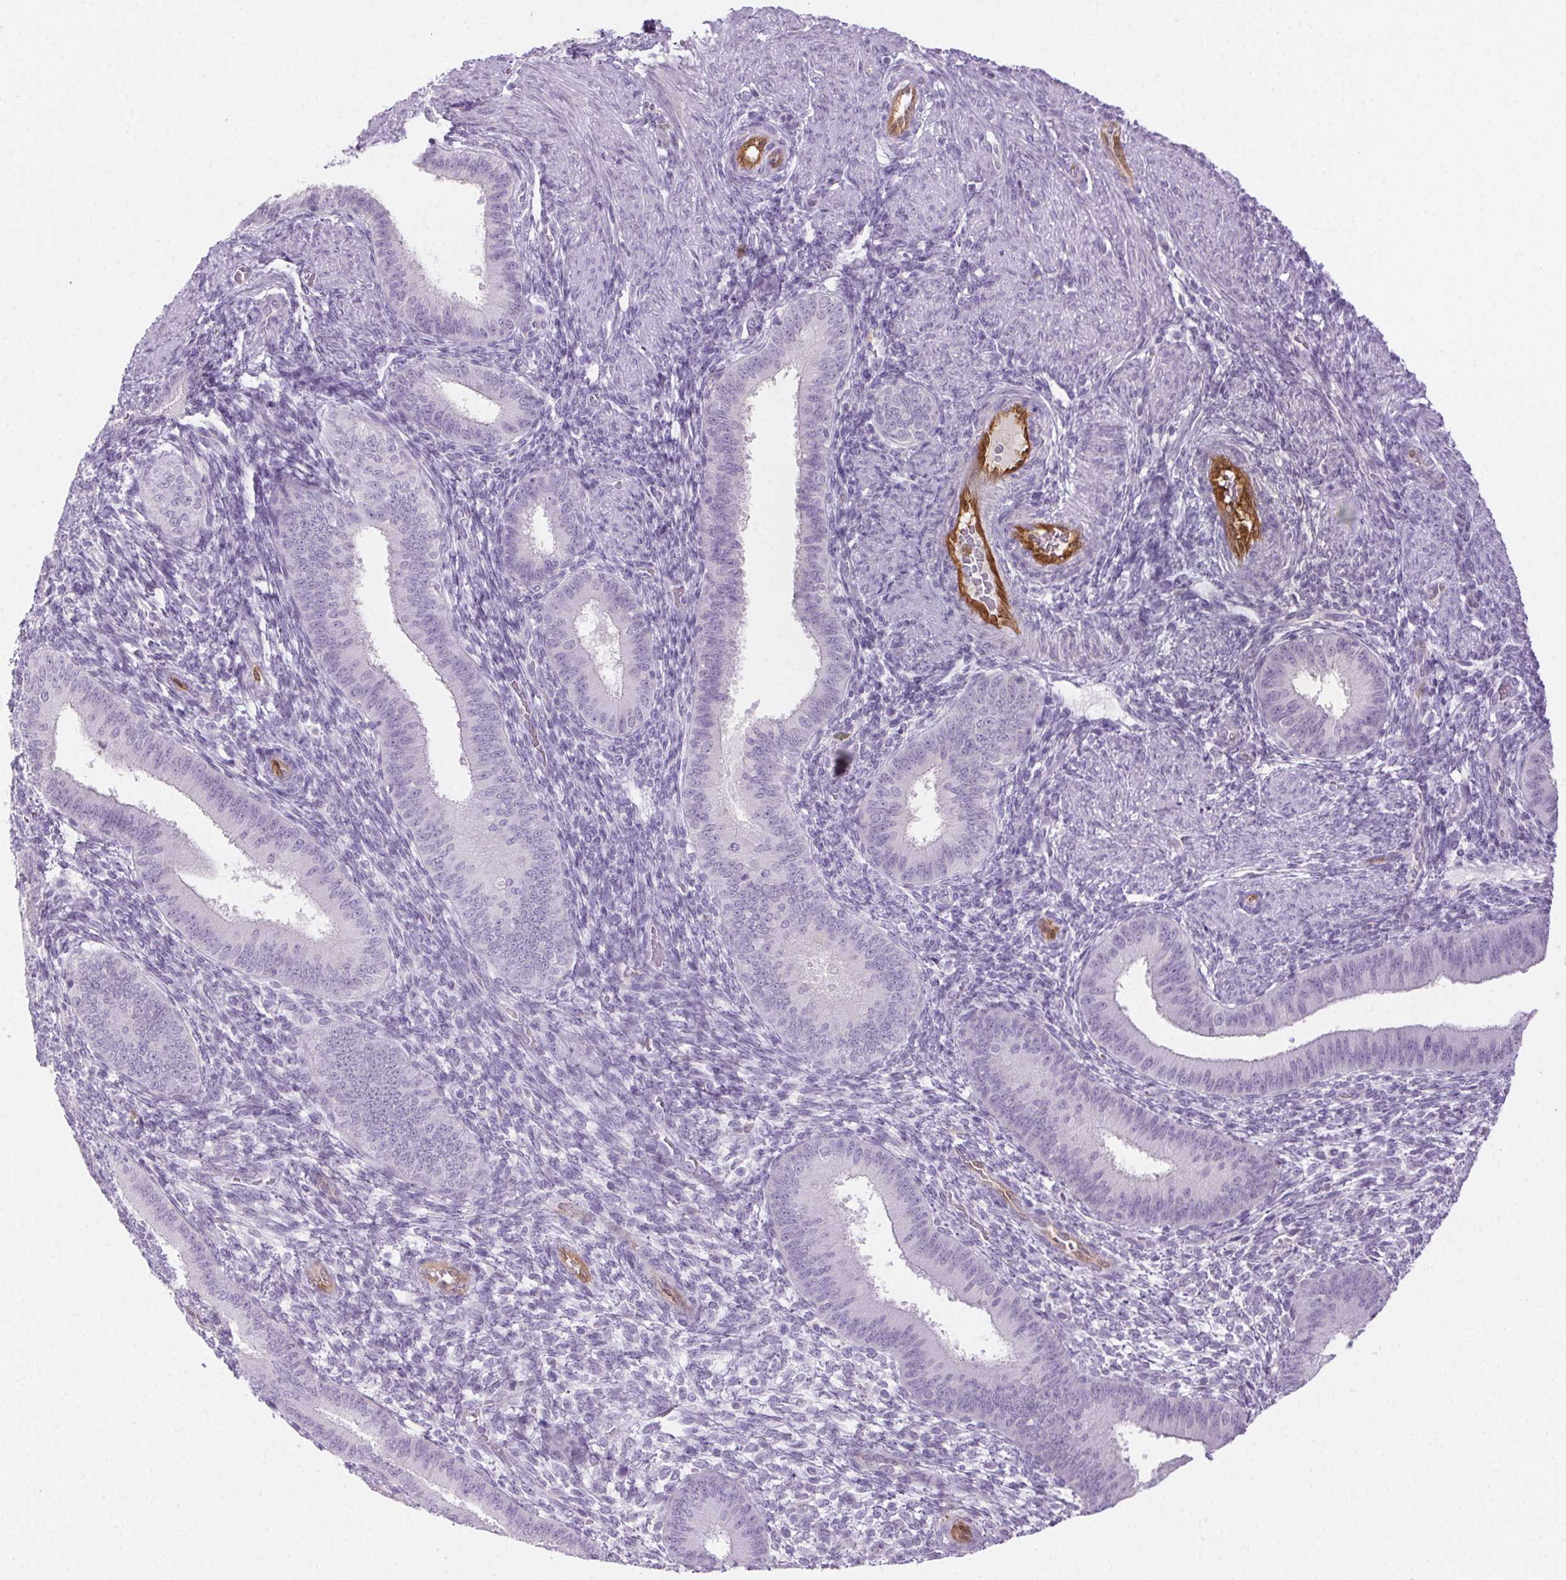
{"staining": {"intensity": "negative", "quantity": "none", "location": "none"}, "tissue": "endometrium", "cell_type": "Cells in endometrial stroma", "image_type": "normal", "snomed": [{"axis": "morphology", "description": "Normal tissue, NOS"}, {"axis": "topography", "description": "Endometrium"}], "caption": "High power microscopy image of an immunohistochemistry (IHC) micrograph of benign endometrium, revealing no significant expression in cells in endometrial stroma.", "gene": "TMEM45A", "patient": {"sex": "female", "age": 39}}